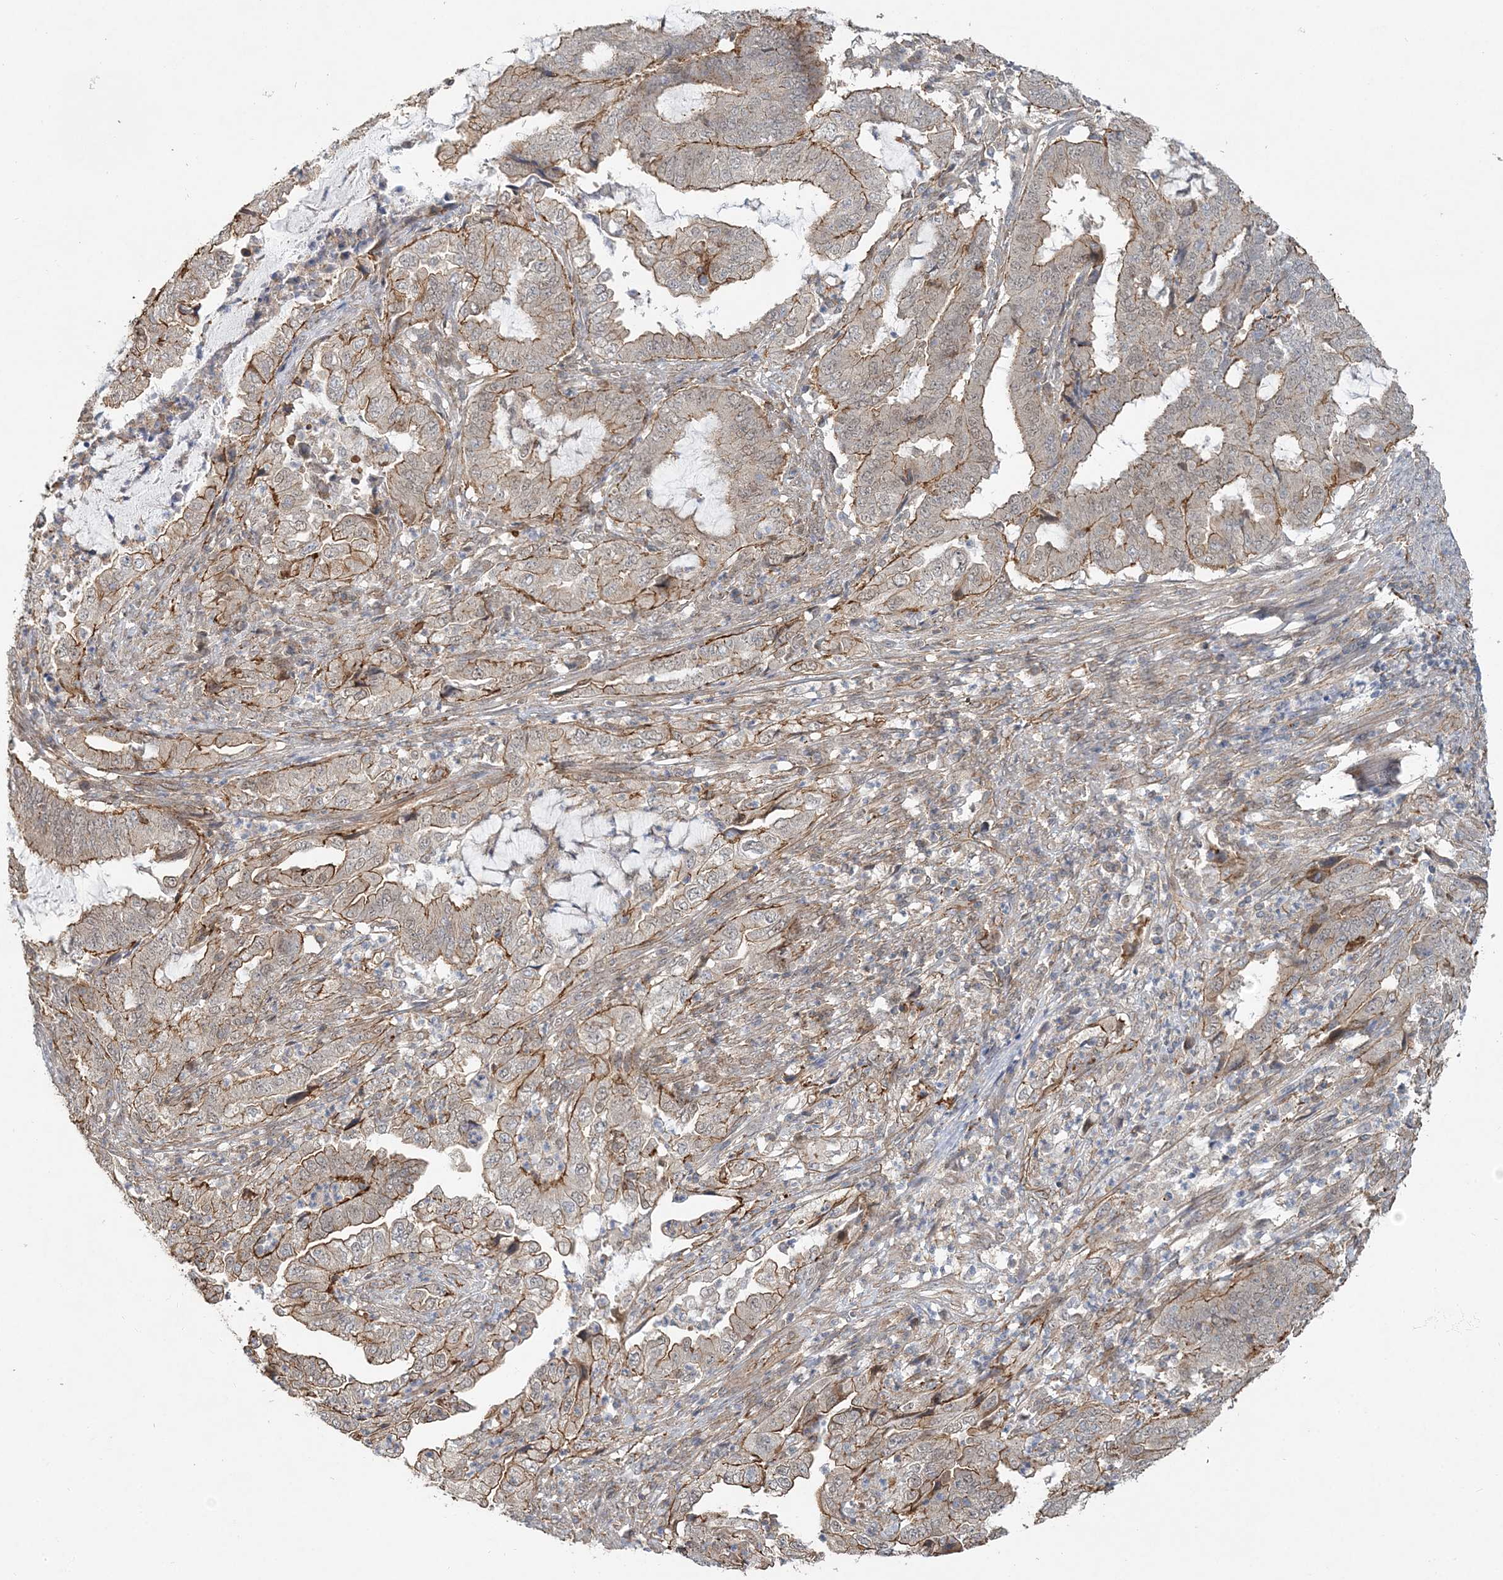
{"staining": {"intensity": "moderate", "quantity": ">75%", "location": "cytoplasmic/membranous"}, "tissue": "endometrial cancer", "cell_type": "Tumor cells", "image_type": "cancer", "snomed": [{"axis": "morphology", "description": "Adenocarcinoma, NOS"}, {"axis": "topography", "description": "Endometrium"}], "caption": "Endometrial adenocarcinoma stained with immunohistochemistry (IHC) reveals moderate cytoplasmic/membranous expression in approximately >75% of tumor cells.", "gene": "MAT2B", "patient": {"sex": "female", "age": 51}}